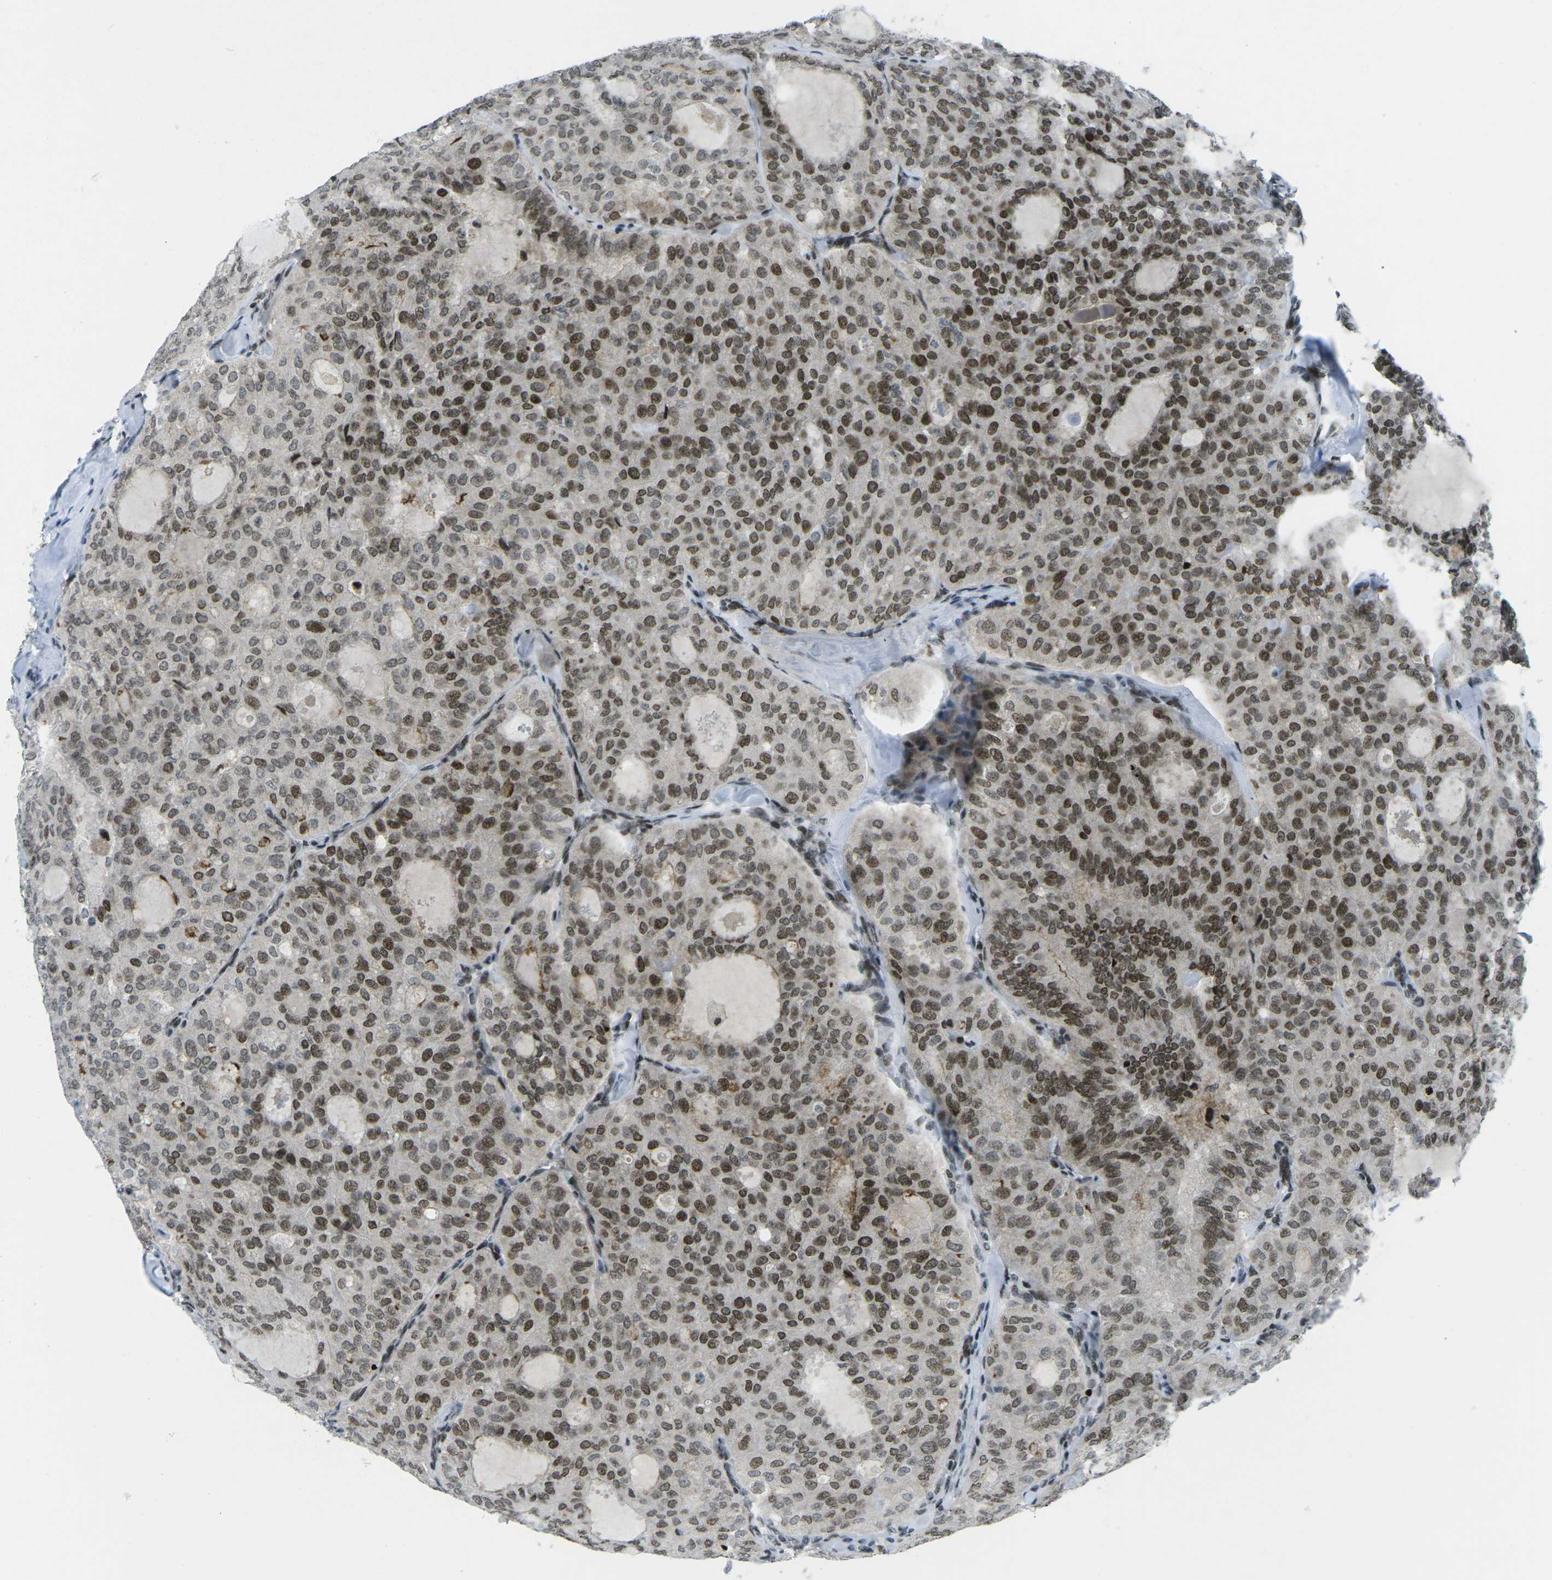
{"staining": {"intensity": "moderate", "quantity": ">75%", "location": "nuclear"}, "tissue": "thyroid cancer", "cell_type": "Tumor cells", "image_type": "cancer", "snomed": [{"axis": "morphology", "description": "Follicular adenoma carcinoma, NOS"}, {"axis": "topography", "description": "Thyroid gland"}], "caption": "Brown immunohistochemical staining in follicular adenoma carcinoma (thyroid) shows moderate nuclear positivity in about >75% of tumor cells.", "gene": "EME1", "patient": {"sex": "male", "age": 75}}